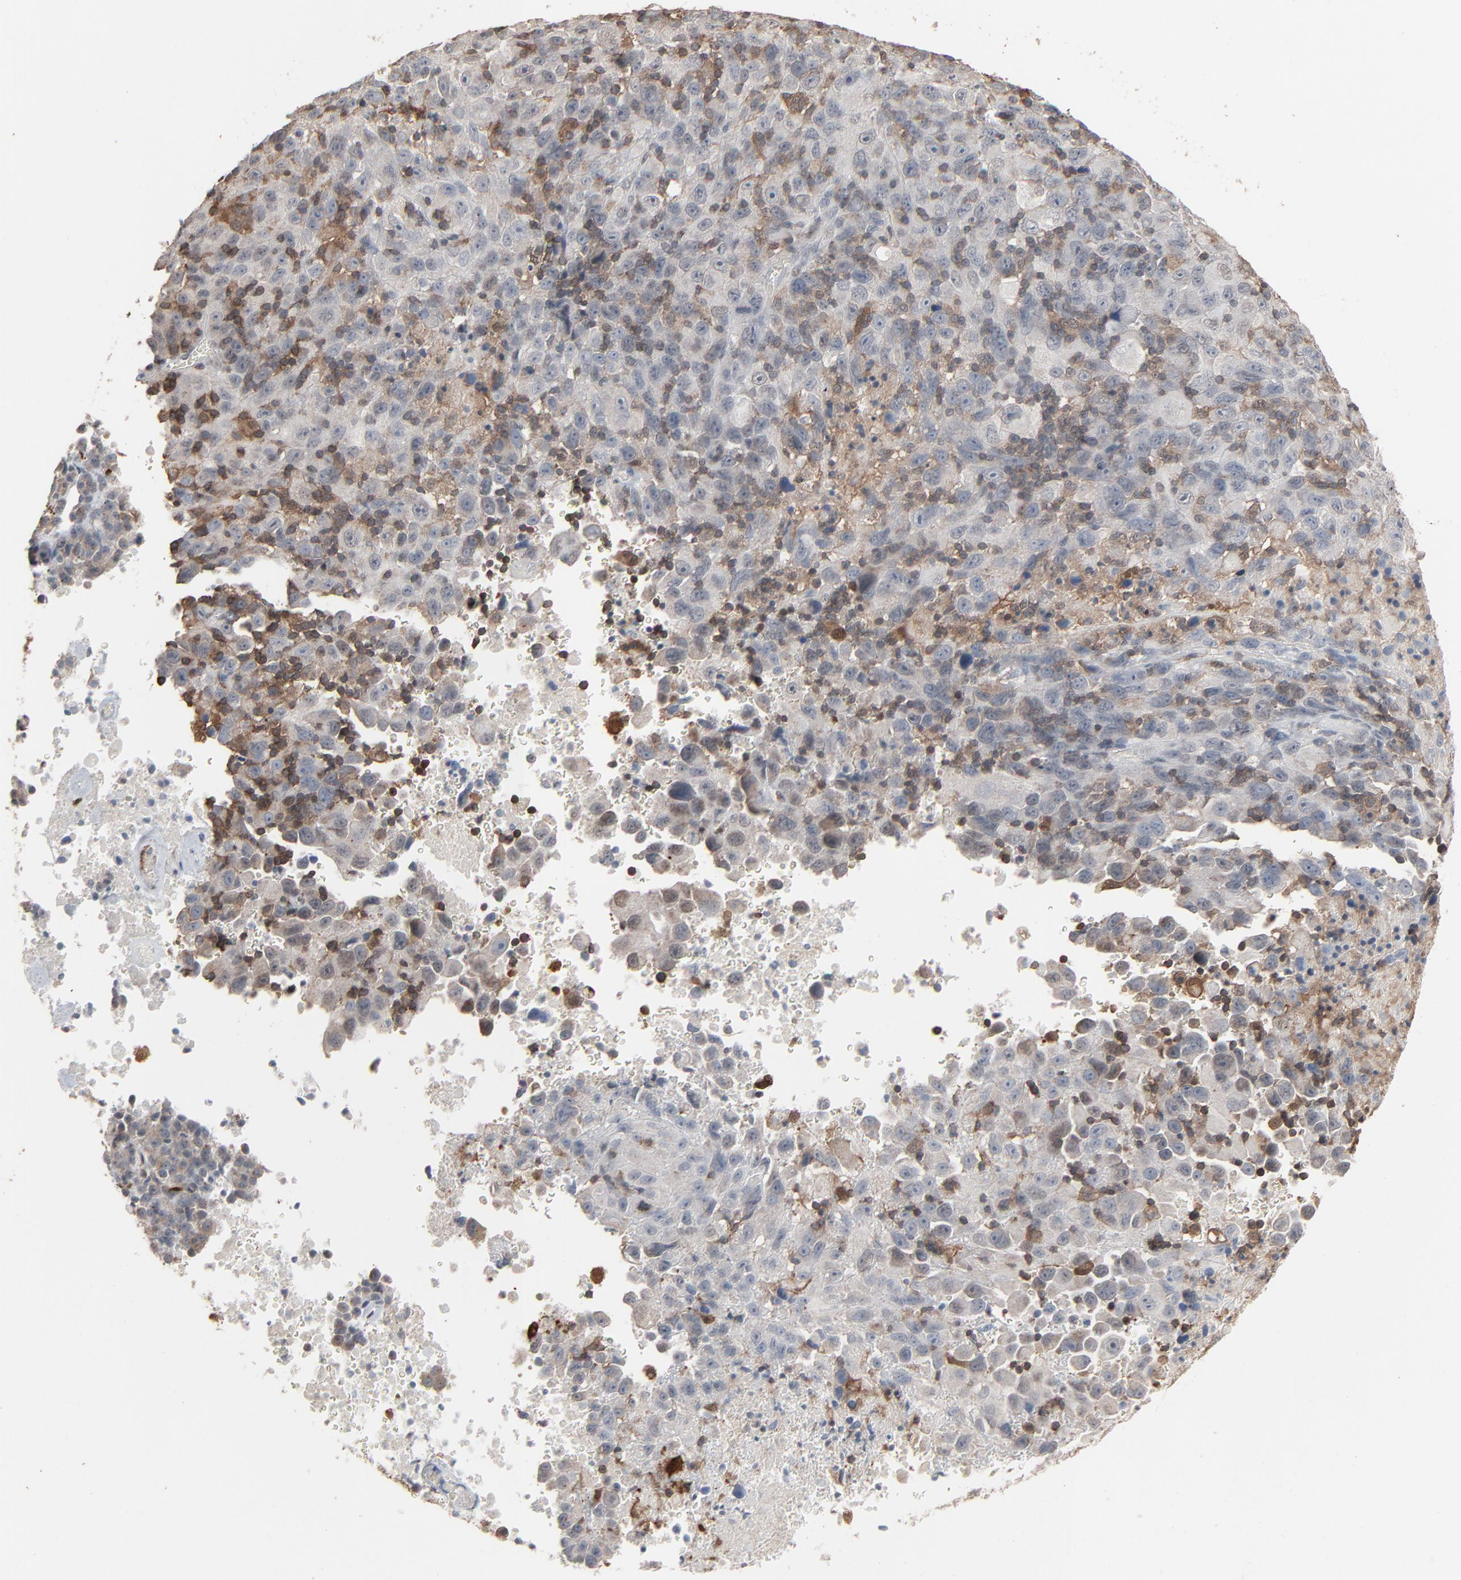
{"staining": {"intensity": "weak", "quantity": "25%-75%", "location": "cytoplasmic/membranous"}, "tissue": "melanoma", "cell_type": "Tumor cells", "image_type": "cancer", "snomed": [{"axis": "morphology", "description": "Malignant melanoma, Metastatic site"}, {"axis": "topography", "description": "Cerebral cortex"}], "caption": "Brown immunohistochemical staining in melanoma reveals weak cytoplasmic/membranous positivity in approximately 25%-75% of tumor cells. (DAB (3,3'-diaminobenzidine) IHC with brightfield microscopy, high magnification).", "gene": "DOCK8", "patient": {"sex": "female", "age": 52}}